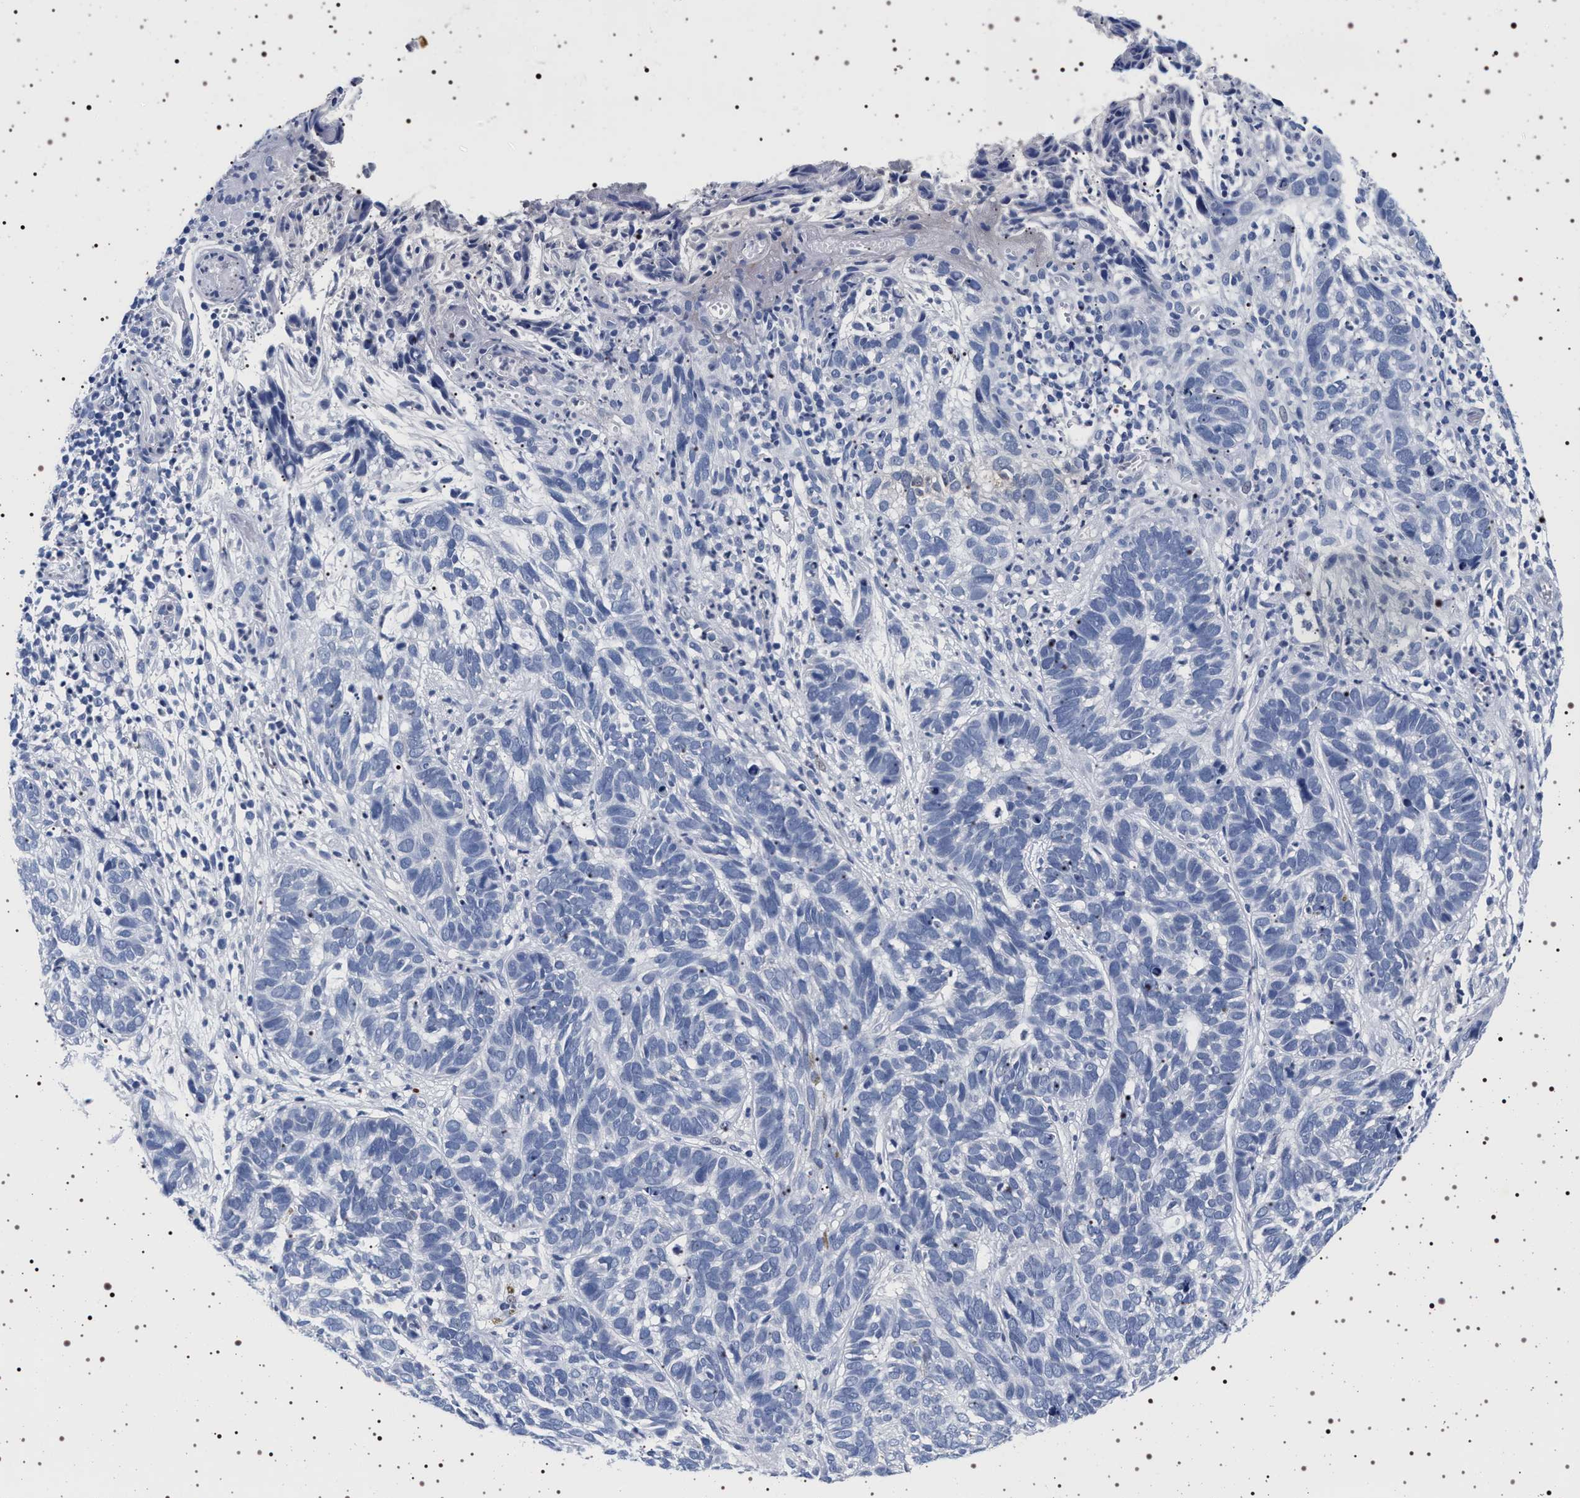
{"staining": {"intensity": "negative", "quantity": "none", "location": "none"}, "tissue": "skin cancer", "cell_type": "Tumor cells", "image_type": "cancer", "snomed": [{"axis": "morphology", "description": "Basal cell carcinoma"}, {"axis": "topography", "description": "Skin"}], "caption": "This is an immunohistochemistry (IHC) histopathology image of skin basal cell carcinoma. There is no positivity in tumor cells.", "gene": "MAPK10", "patient": {"sex": "male", "age": 87}}